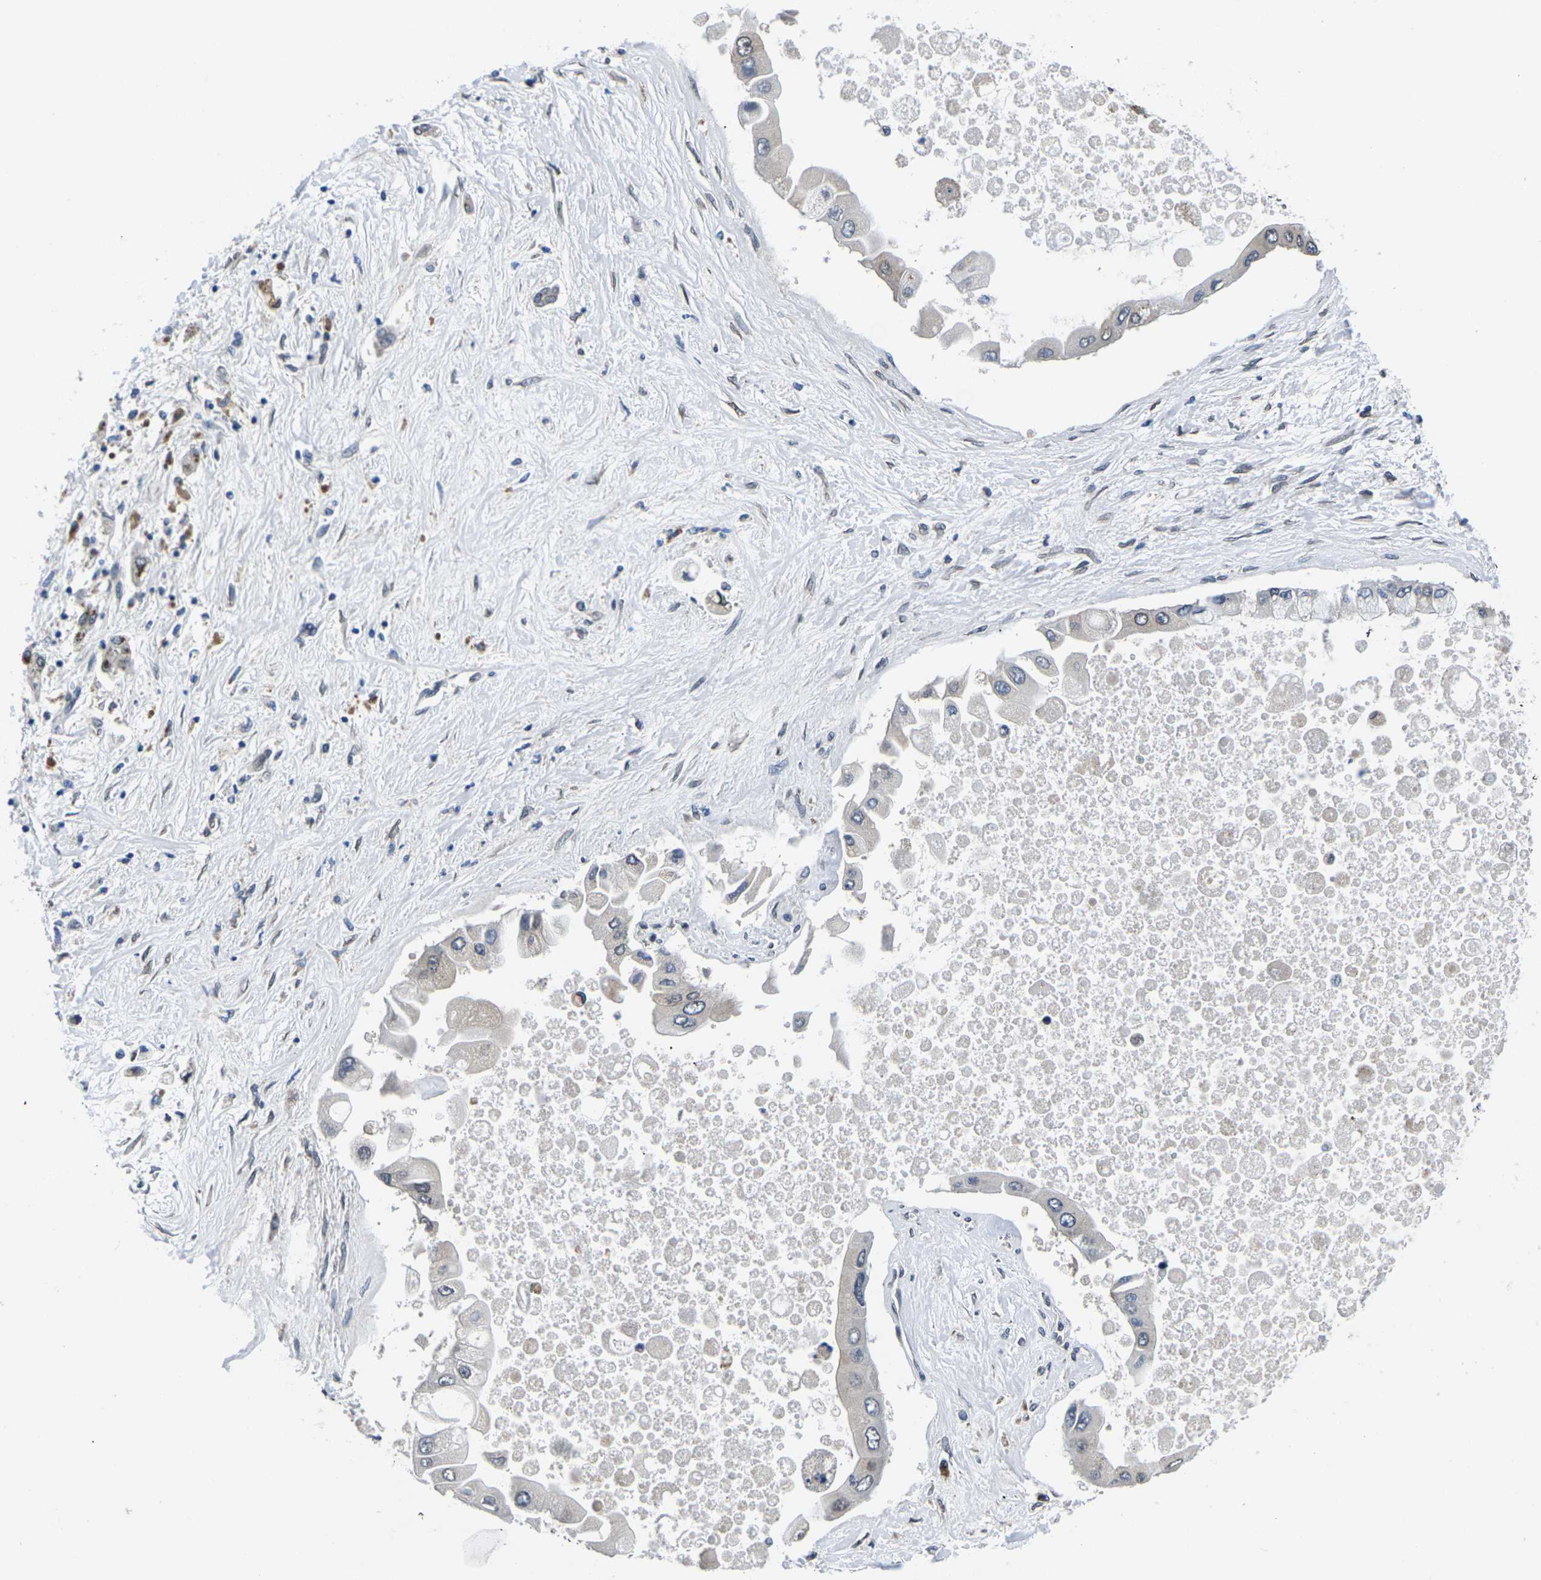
{"staining": {"intensity": "negative", "quantity": "none", "location": "none"}, "tissue": "liver cancer", "cell_type": "Tumor cells", "image_type": "cancer", "snomed": [{"axis": "morphology", "description": "Cholangiocarcinoma"}, {"axis": "topography", "description": "Liver"}], "caption": "IHC of human cholangiocarcinoma (liver) displays no expression in tumor cells. (Immunohistochemistry (ihc), brightfield microscopy, high magnification).", "gene": "SNX10", "patient": {"sex": "male", "age": 50}}